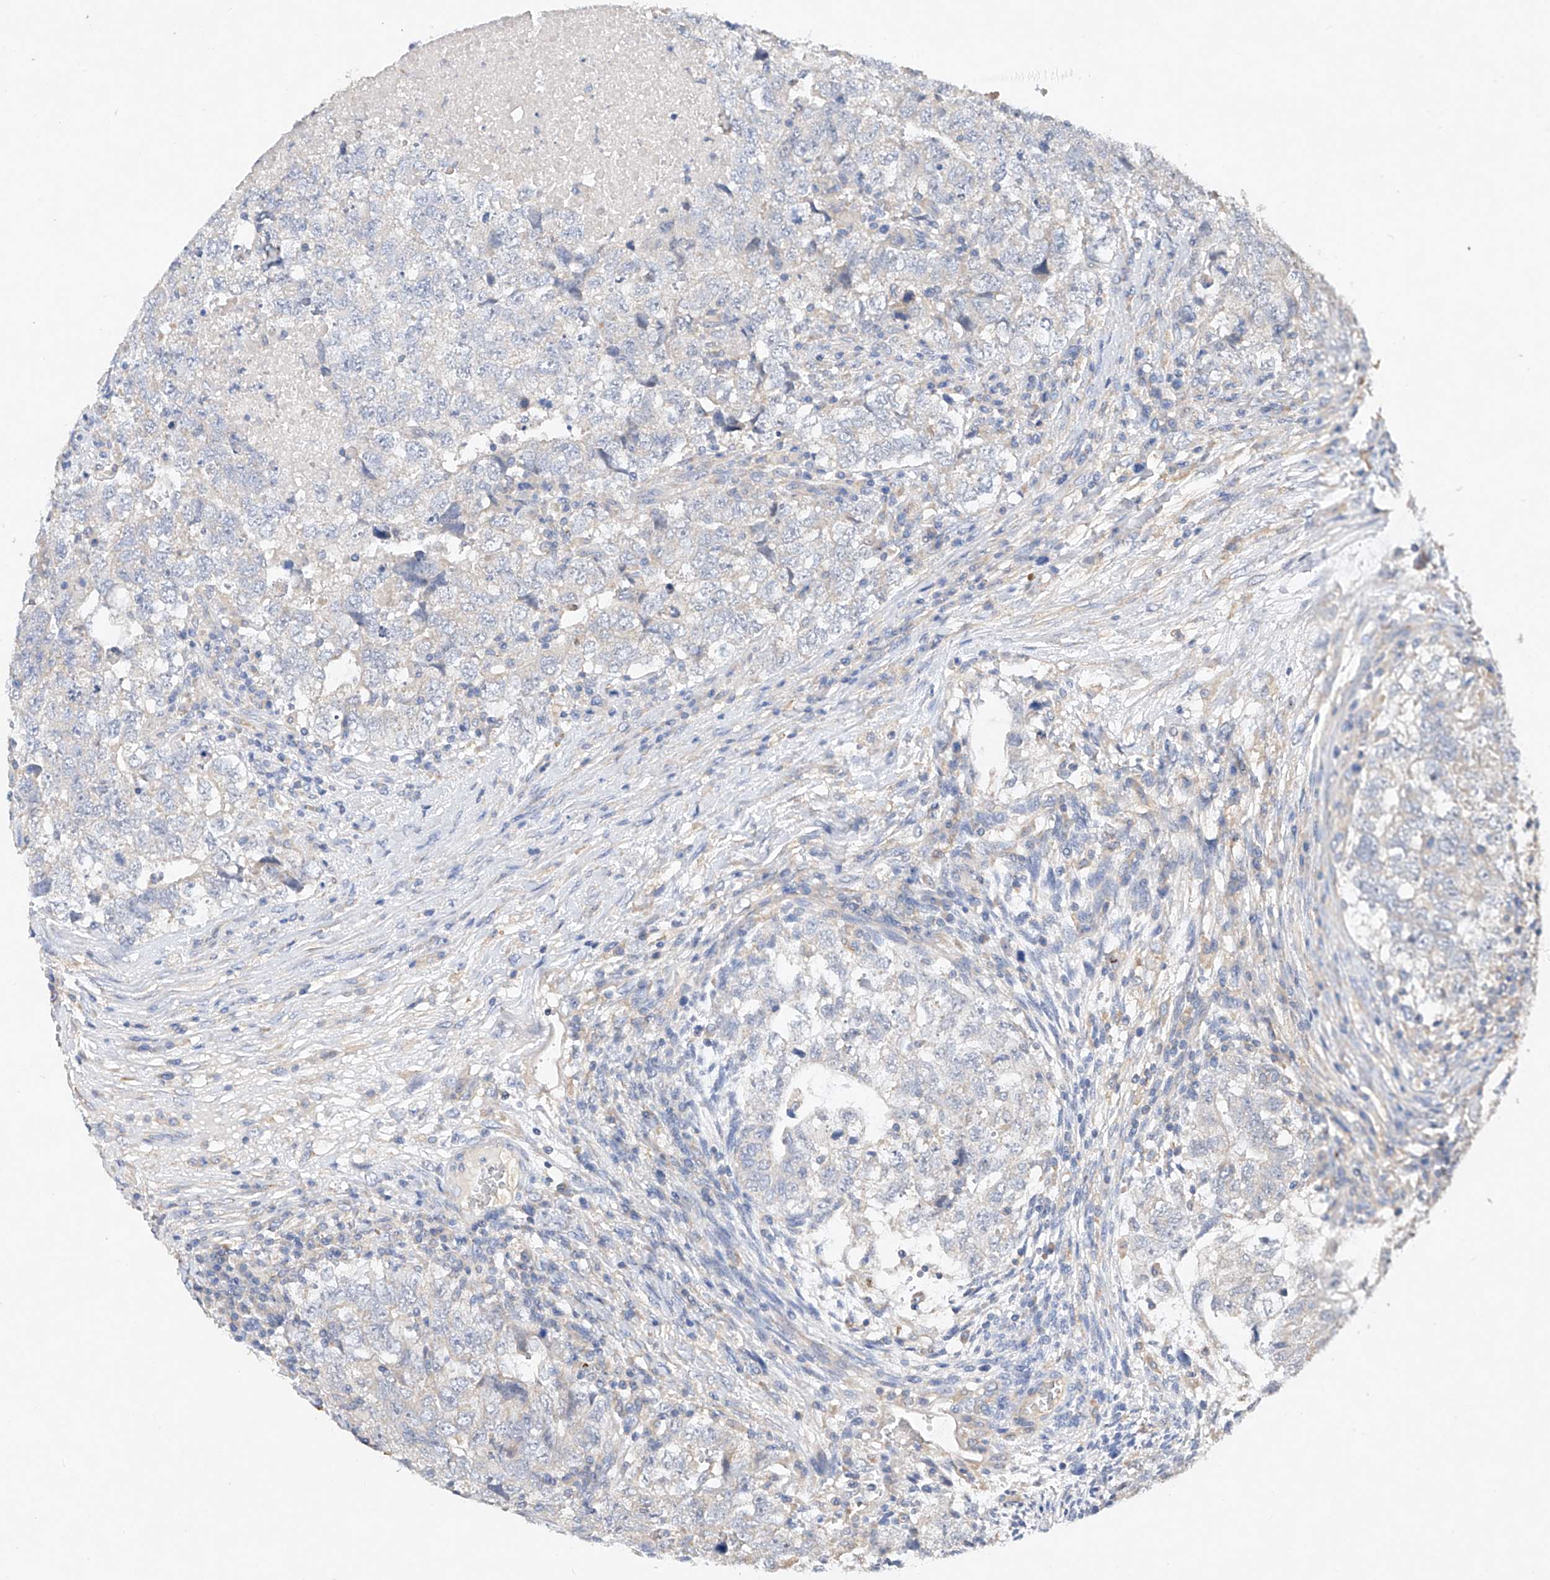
{"staining": {"intensity": "negative", "quantity": "none", "location": "none"}, "tissue": "testis cancer", "cell_type": "Tumor cells", "image_type": "cancer", "snomed": [{"axis": "morphology", "description": "Carcinoma, Embryonal, NOS"}, {"axis": "topography", "description": "Testis"}], "caption": "DAB immunohistochemical staining of human testis embryonal carcinoma shows no significant staining in tumor cells.", "gene": "AMD1", "patient": {"sex": "male", "age": 37}}